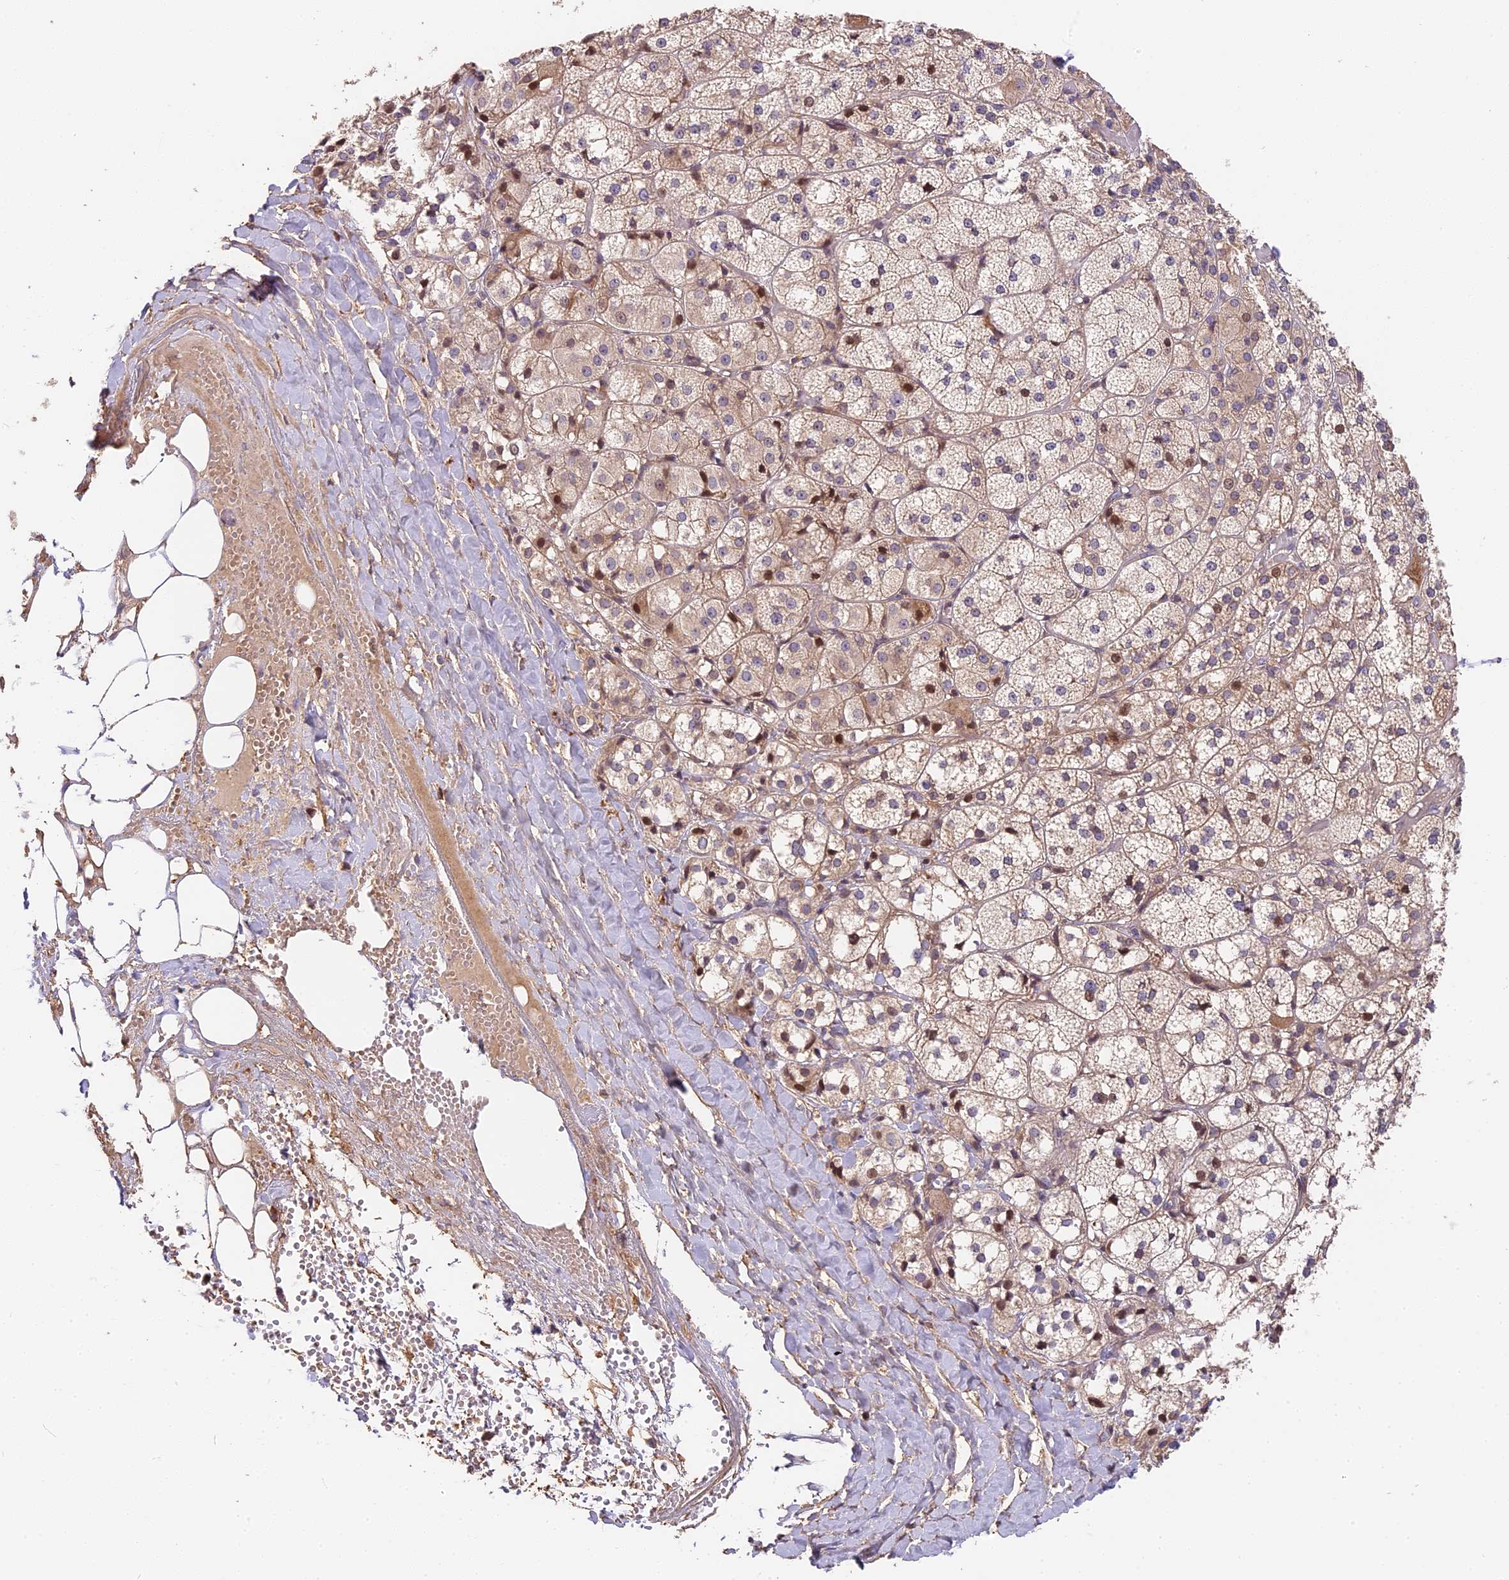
{"staining": {"intensity": "moderate", "quantity": "25%-75%", "location": "cytoplasmic/membranous,nuclear"}, "tissue": "adrenal gland", "cell_type": "Glandular cells", "image_type": "normal", "snomed": [{"axis": "morphology", "description": "Normal tissue, NOS"}, {"axis": "topography", "description": "Adrenal gland"}], "caption": "The photomicrograph shows a brown stain indicating the presence of a protein in the cytoplasmic/membranous,nuclear of glandular cells in adrenal gland. (DAB (3,3'-diaminobenzidine) IHC with brightfield microscopy, high magnification).", "gene": "ARHGAP17", "patient": {"sex": "female", "age": 61}}